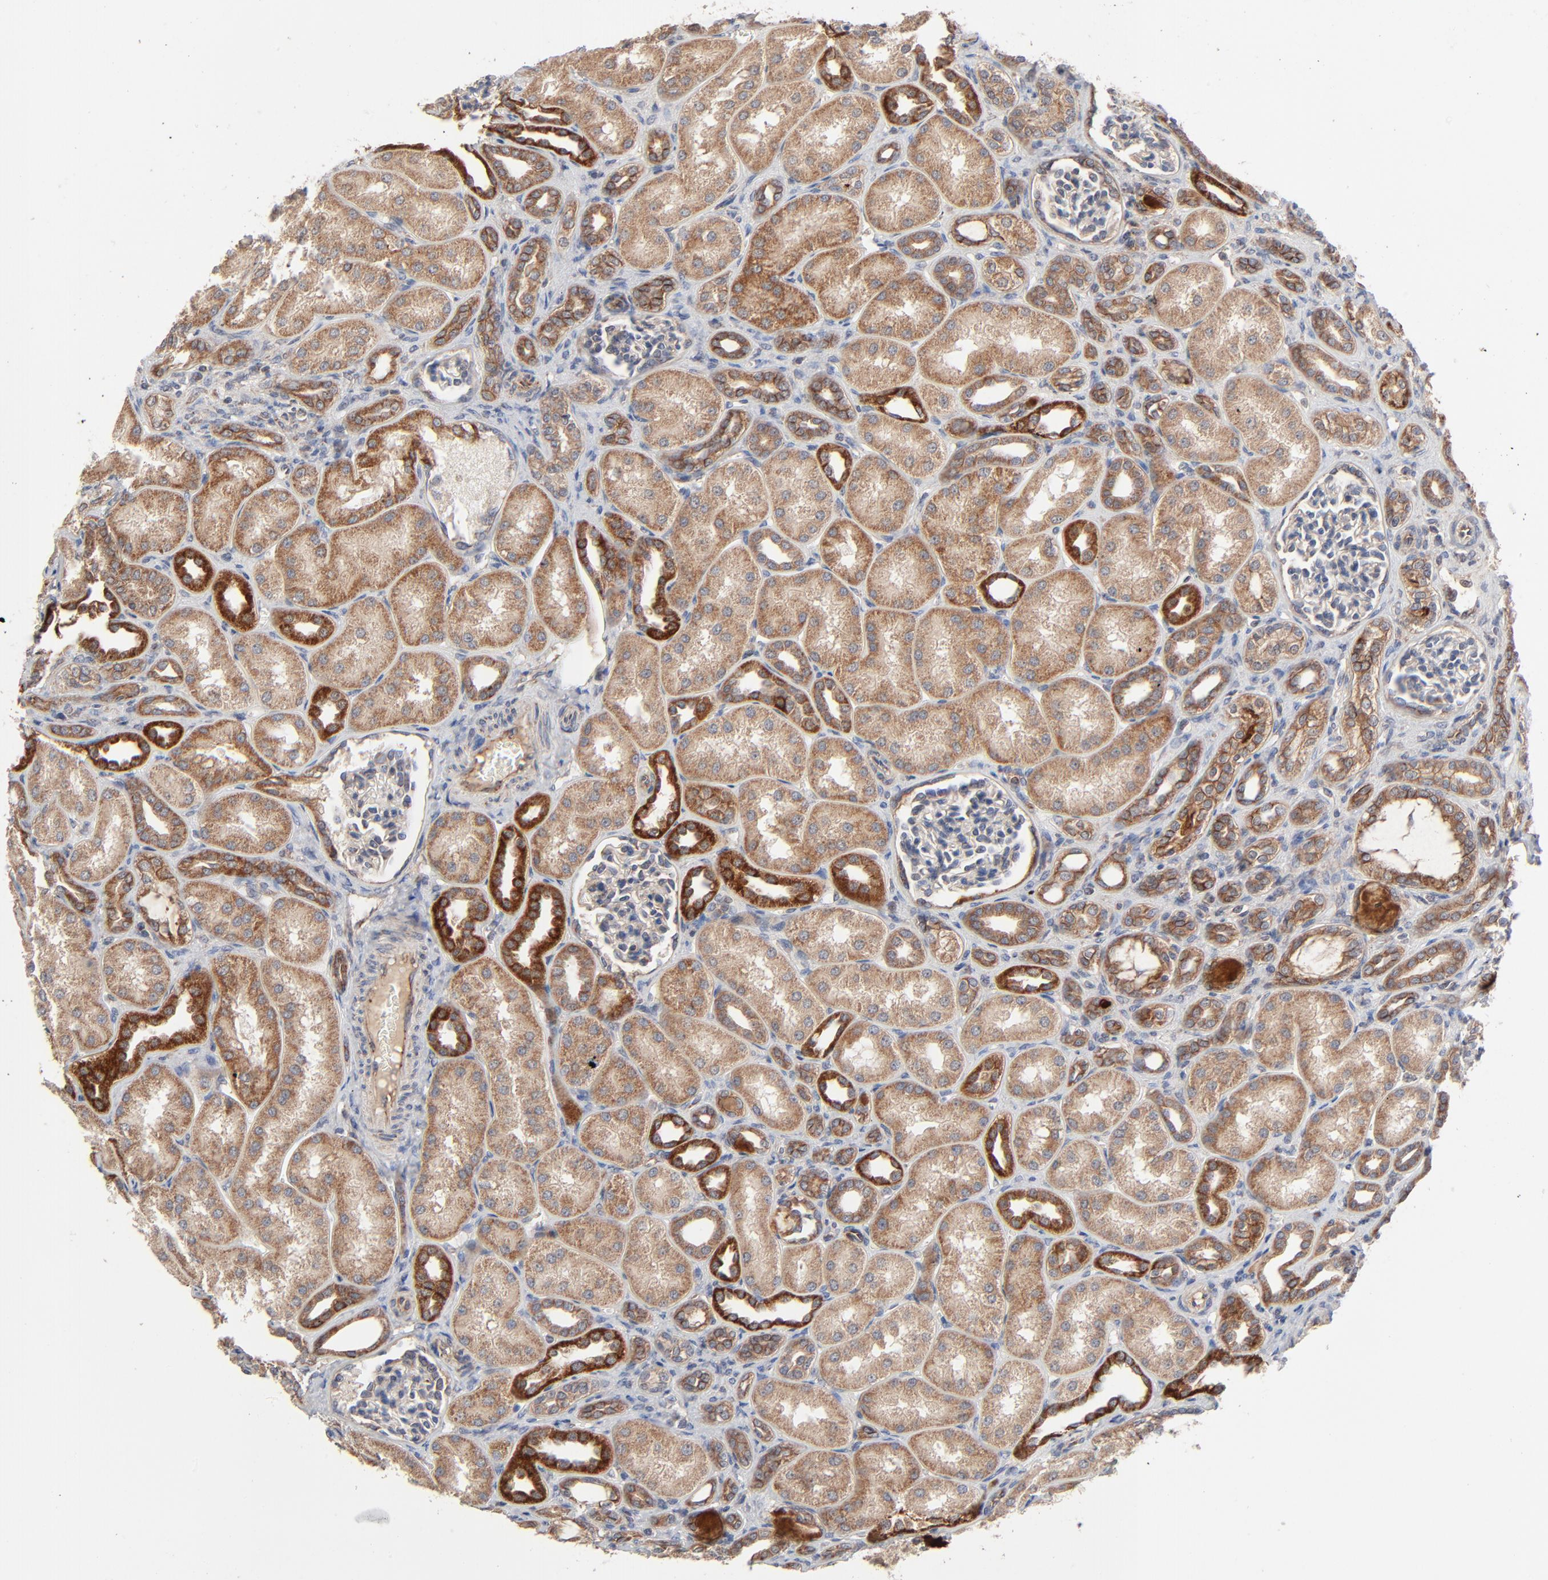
{"staining": {"intensity": "moderate", "quantity": "<25%", "location": "cytoplasmic/membranous"}, "tissue": "kidney", "cell_type": "Cells in glomeruli", "image_type": "normal", "snomed": [{"axis": "morphology", "description": "Normal tissue, NOS"}, {"axis": "topography", "description": "Kidney"}], "caption": "Immunohistochemistry of normal human kidney reveals low levels of moderate cytoplasmic/membranous staining in approximately <25% of cells in glomeruli.", "gene": "ABLIM3", "patient": {"sex": "male", "age": 7}}